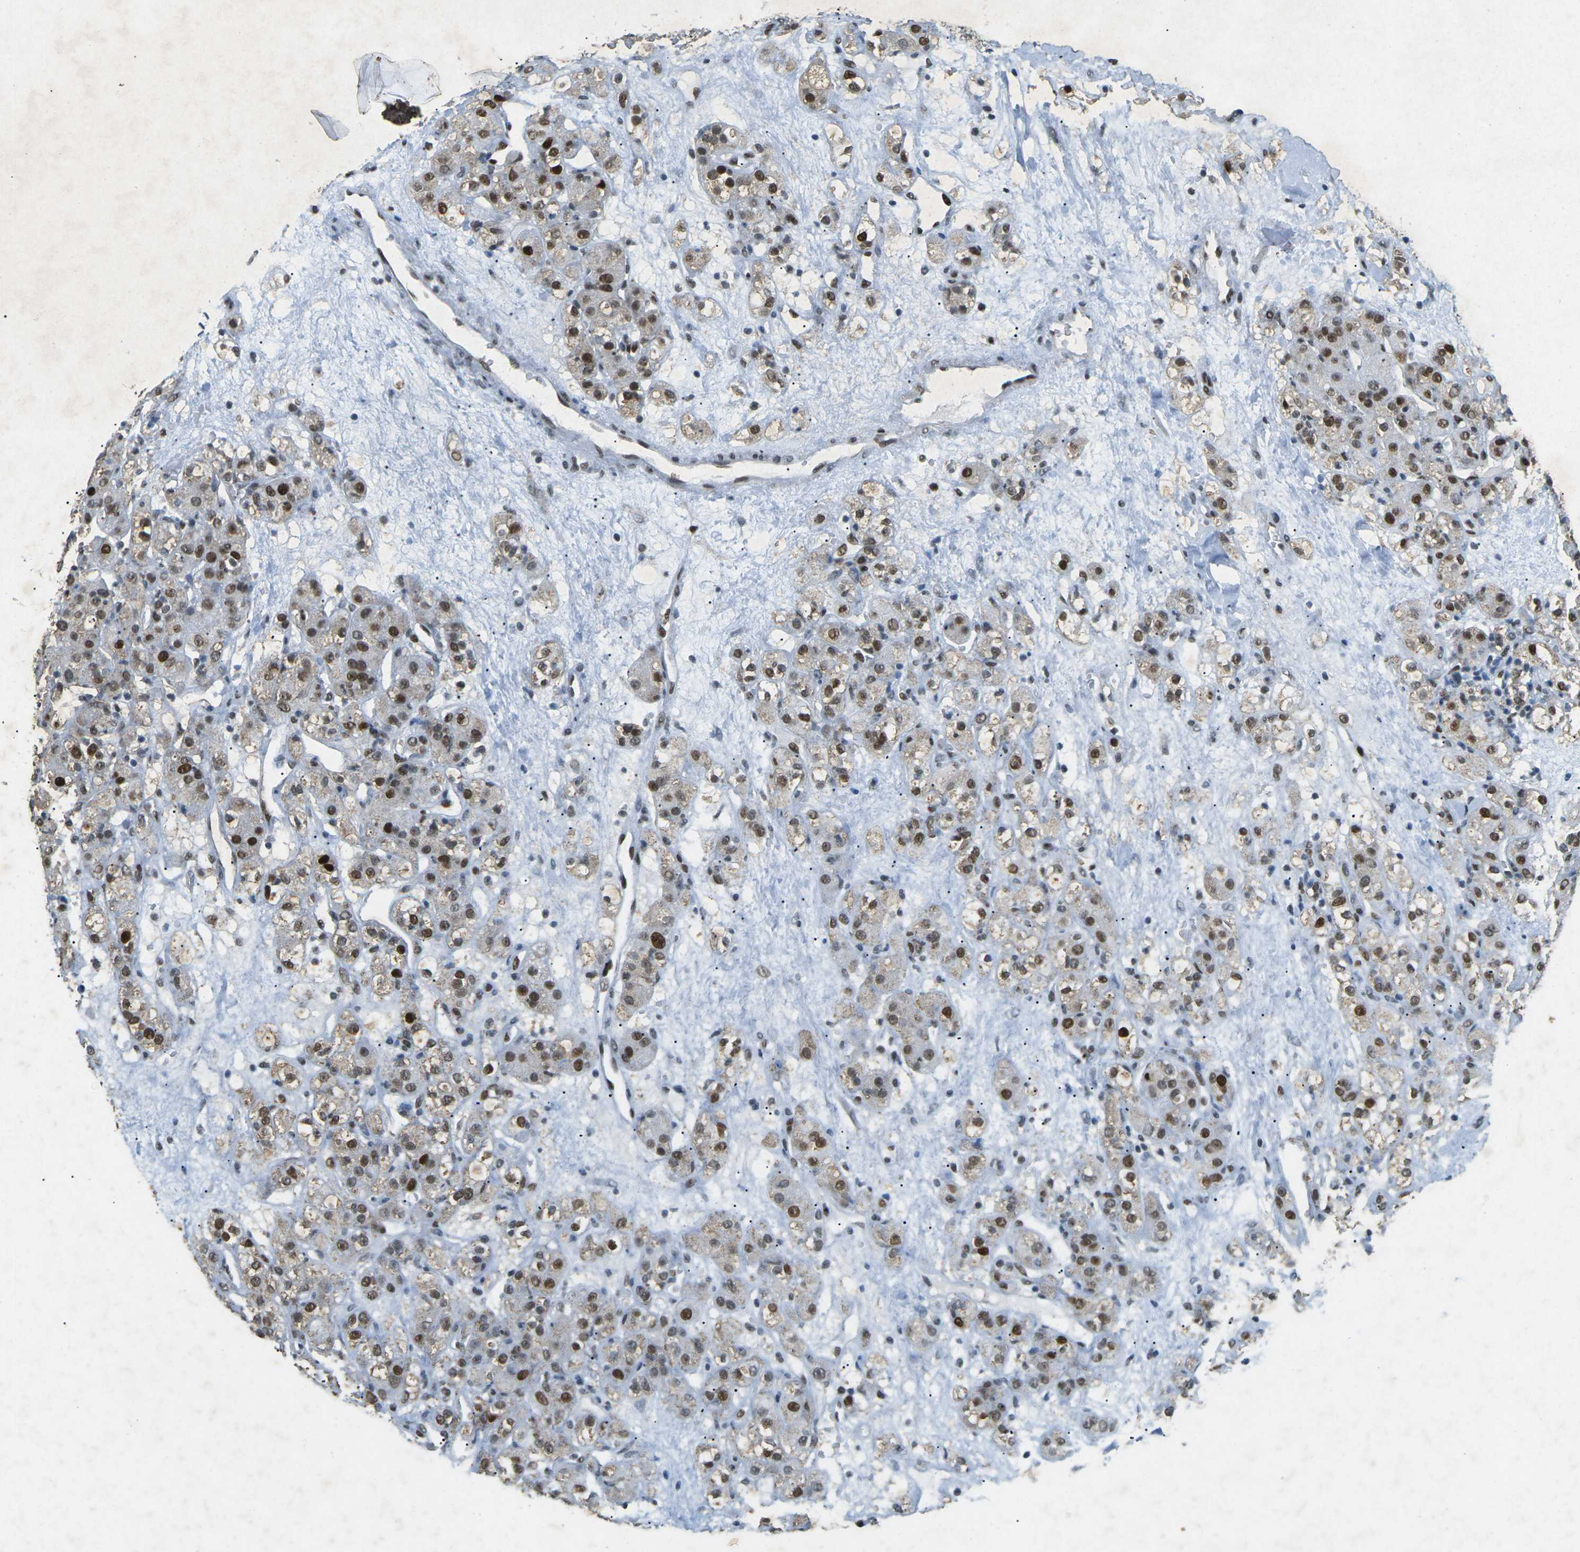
{"staining": {"intensity": "strong", "quantity": ">75%", "location": "nuclear"}, "tissue": "renal cancer", "cell_type": "Tumor cells", "image_type": "cancer", "snomed": [{"axis": "morphology", "description": "Normal tissue, NOS"}, {"axis": "morphology", "description": "Adenocarcinoma, NOS"}, {"axis": "topography", "description": "Kidney"}], "caption": "Immunohistochemistry (IHC) (DAB) staining of renal cancer displays strong nuclear protein expression in approximately >75% of tumor cells.", "gene": "RB1", "patient": {"sex": "male", "age": 61}}